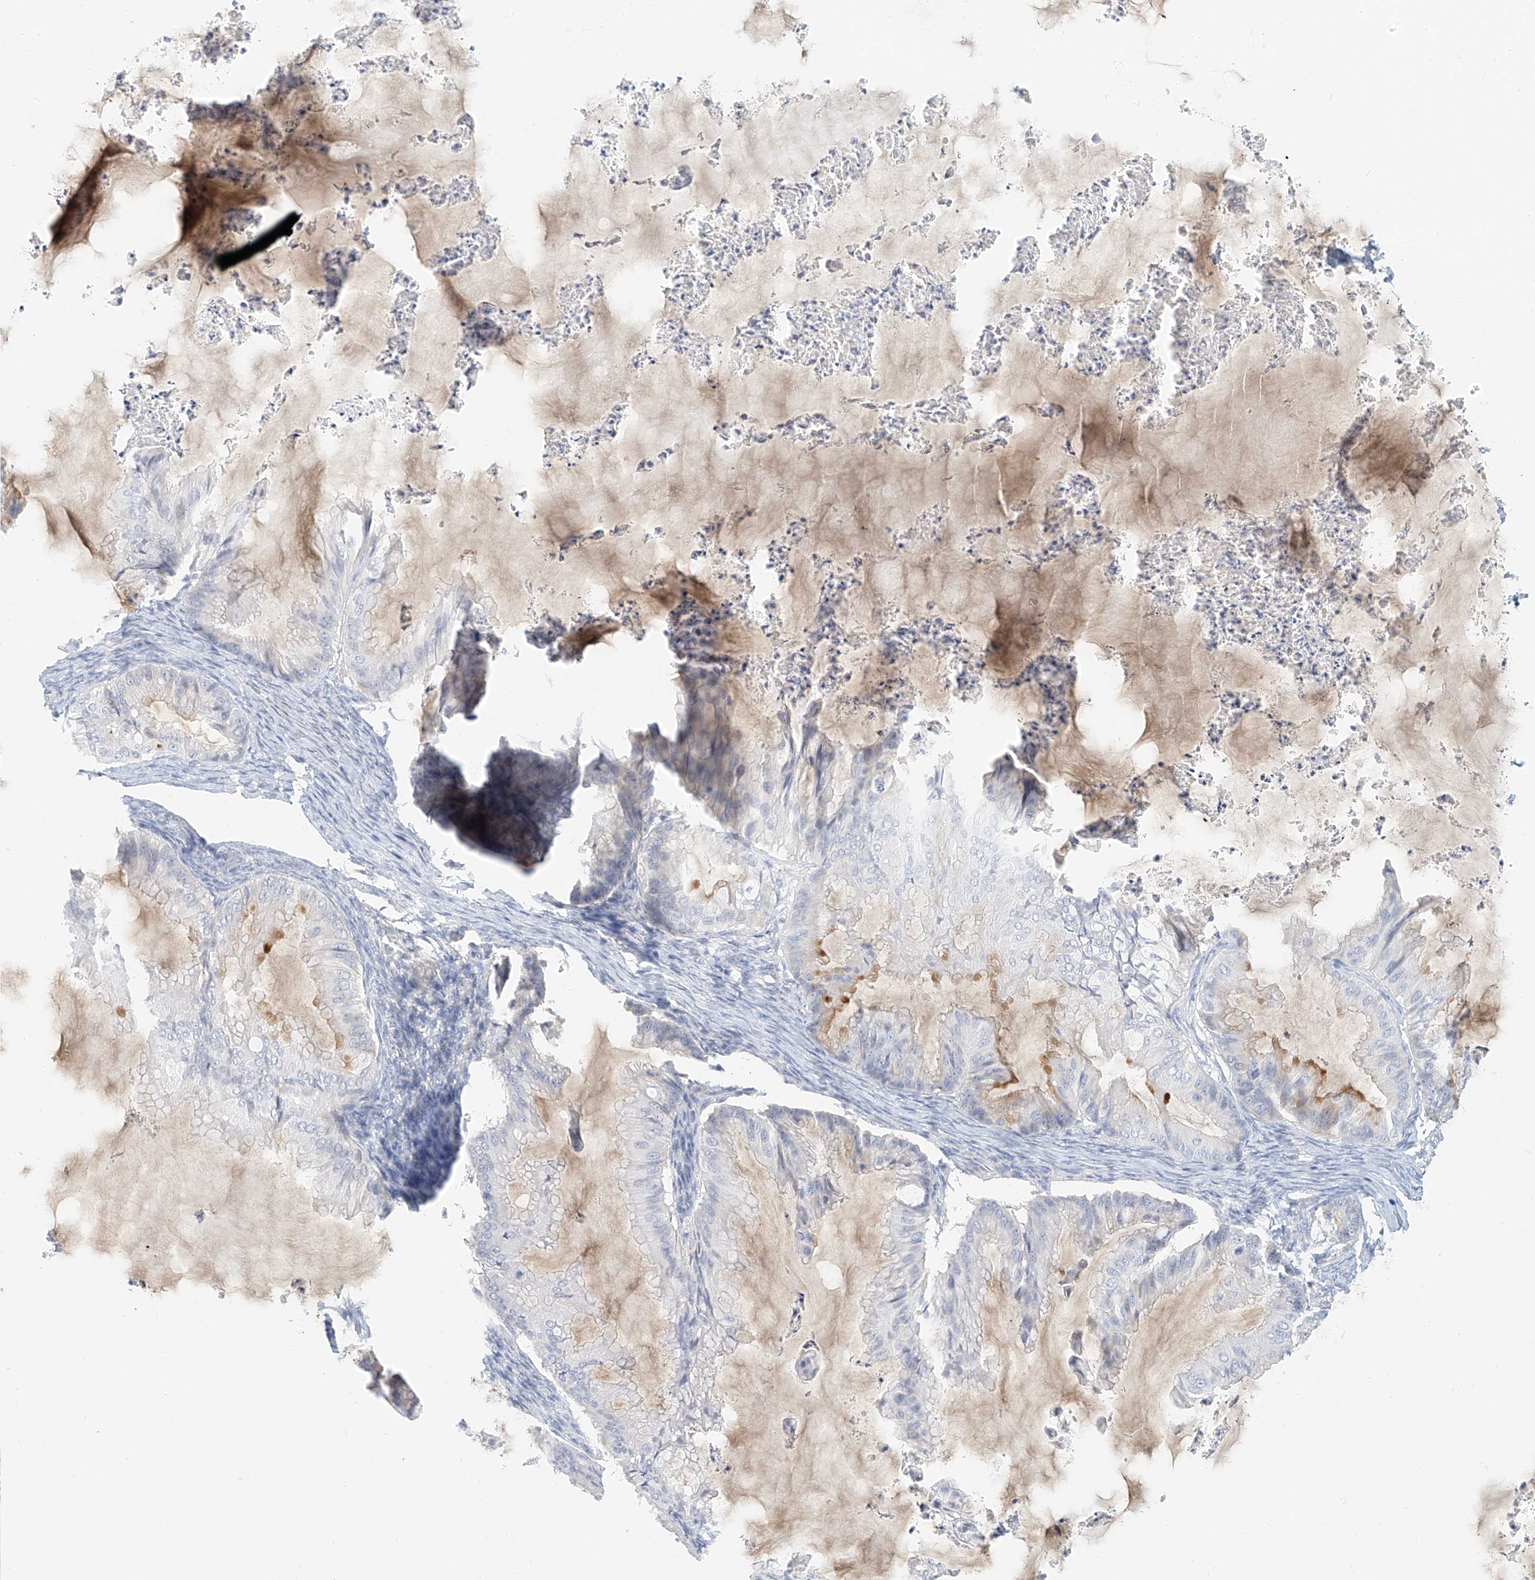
{"staining": {"intensity": "negative", "quantity": "none", "location": "none"}, "tissue": "ovarian cancer", "cell_type": "Tumor cells", "image_type": "cancer", "snomed": [{"axis": "morphology", "description": "Cystadenocarcinoma, mucinous, NOS"}, {"axis": "topography", "description": "Ovary"}], "caption": "Micrograph shows no protein staining in tumor cells of ovarian cancer (mucinous cystadenocarcinoma) tissue.", "gene": "PGC", "patient": {"sex": "female", "age": 71}}